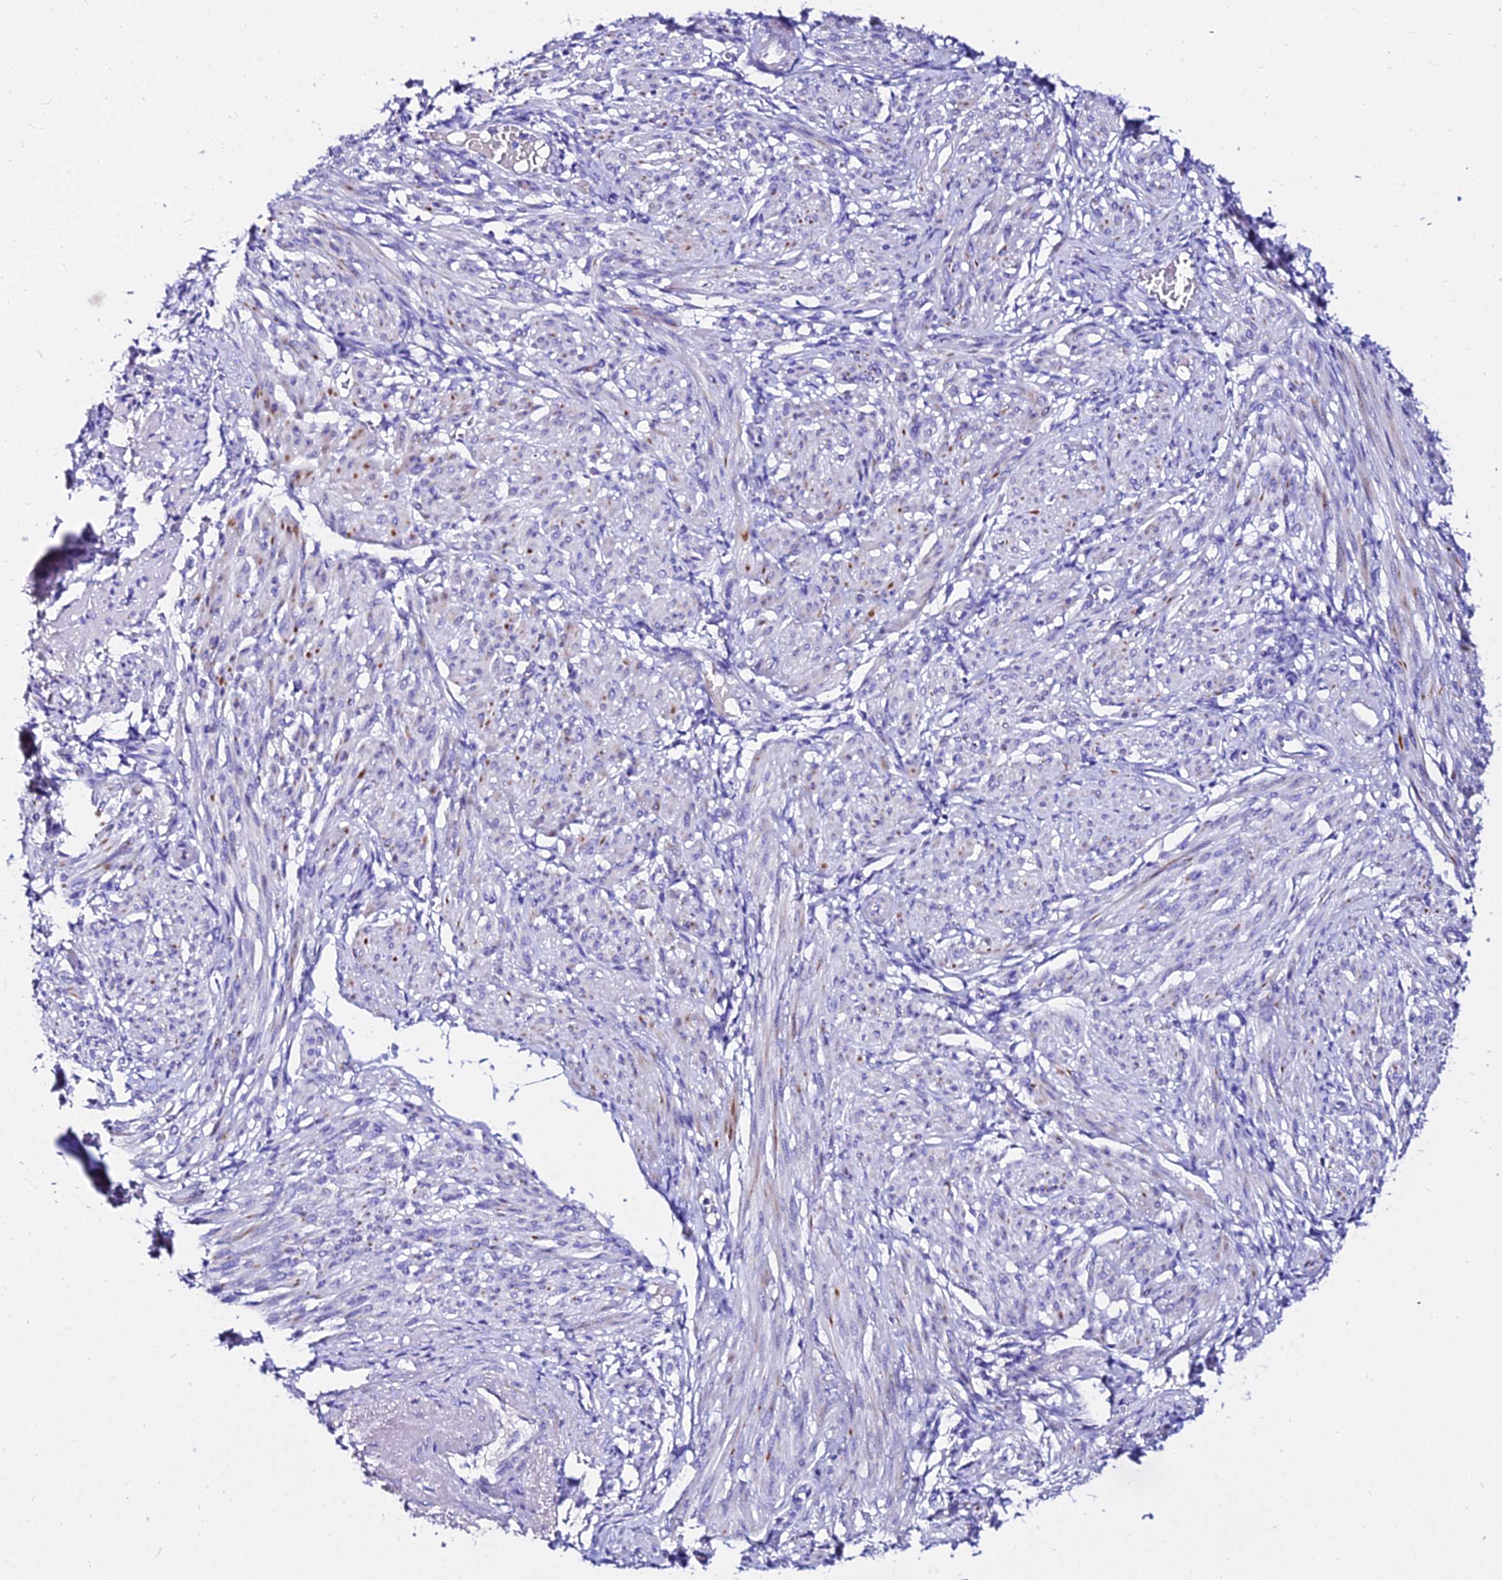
{"staining": {"intensity": "weak", "quantity": "<25%", "location": "cytoplasmic/membranous"}, "tissue": "smooth muscle", "cell_type": "Smooth muscle cells", "image_type": "normal", "snomed": [{"axis": "morphology", "description": "Normal tissue, NOS"}, {"axis": "topography", "description": "Smooth muscle"}], "caption": "This photomicrograph is of unremarkable smooth muscle stained with immunohistochemistry (IHC) to label a protein in brown with the nuclei are counter-stained blue. There is no positivity in smooth muscle cells.", "gene": "DEFB106A", "patient": {"sex": "female", "age": 39}}